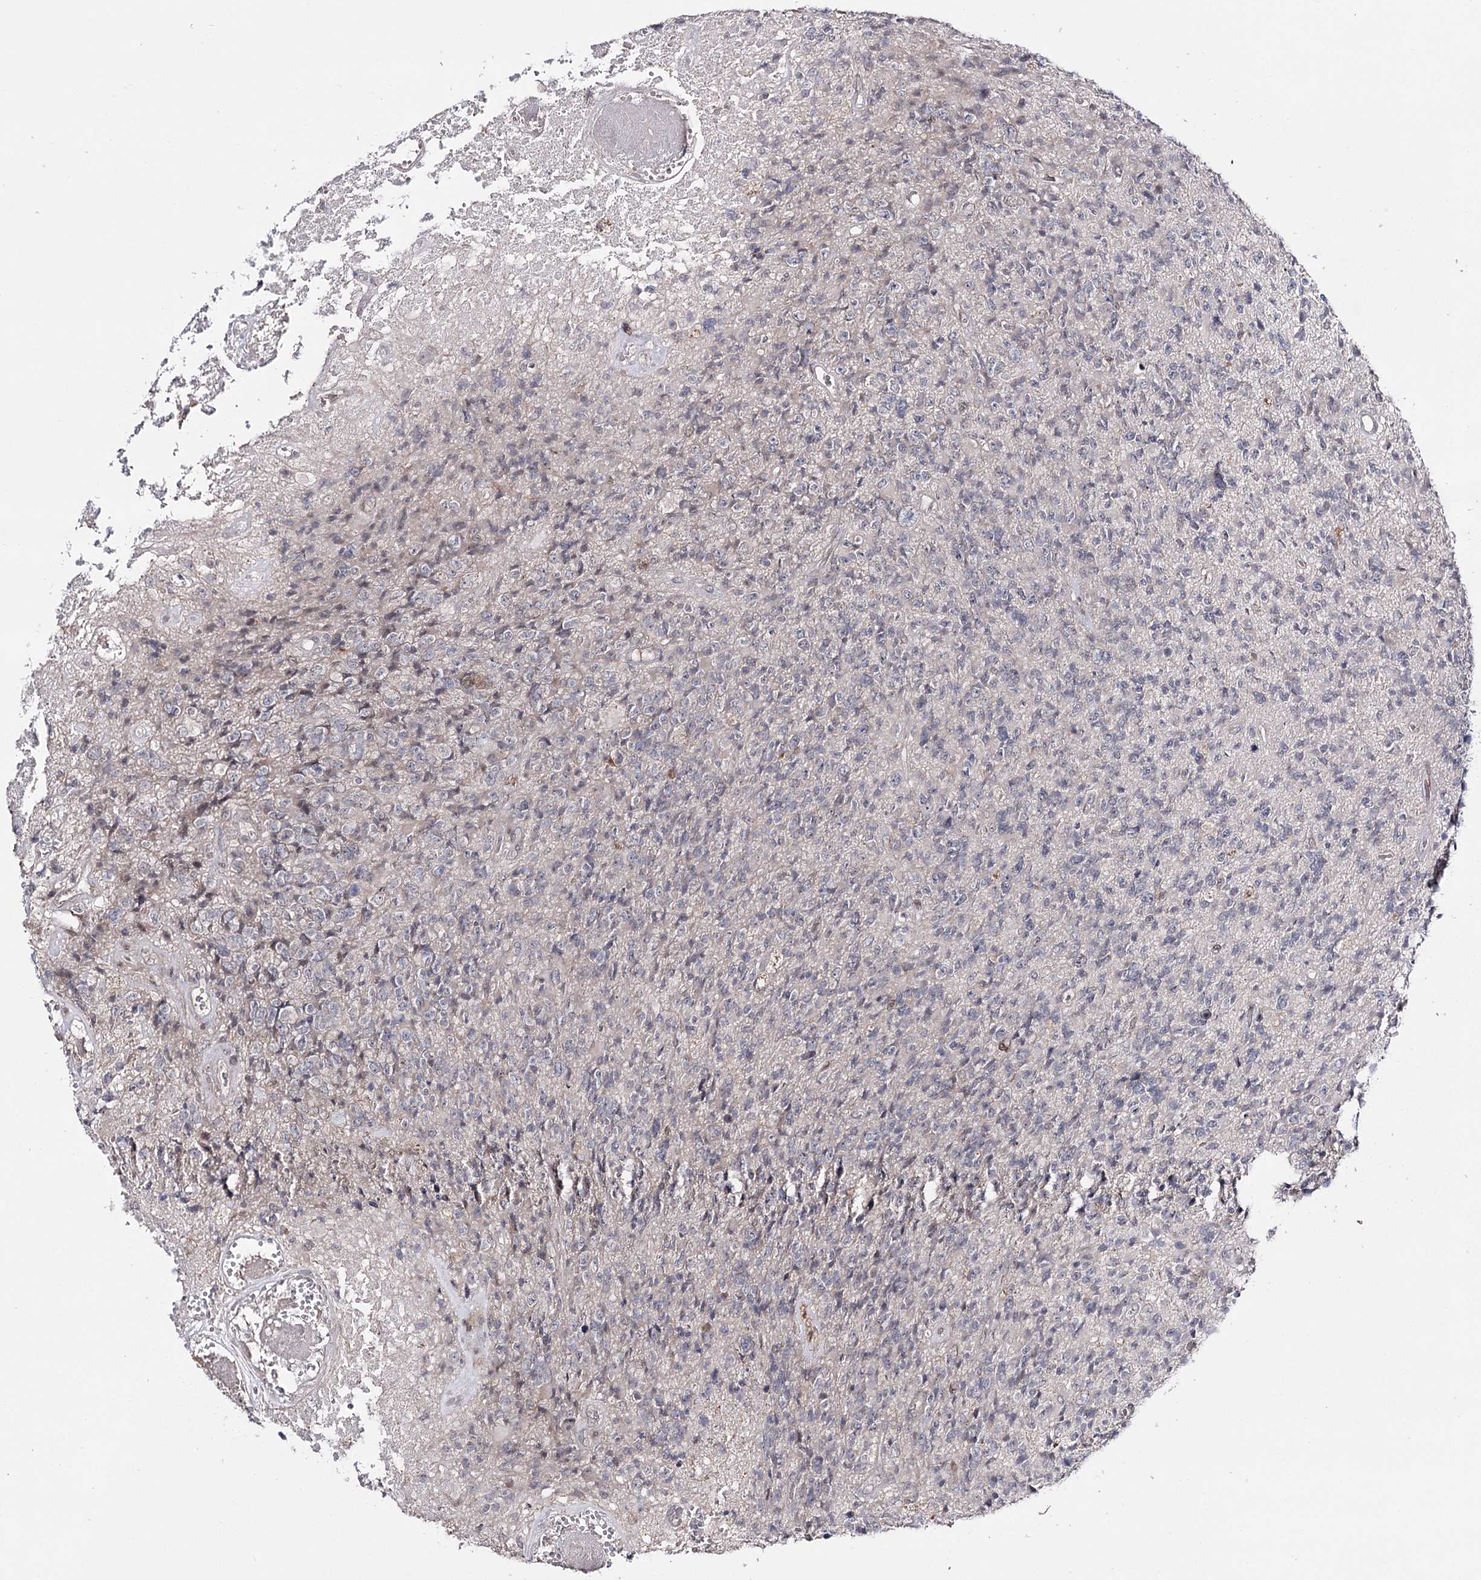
{"staining": {"intensity": "negative", "quantity": "none", "location": "none"}, "tissue": "glioma", "cell_type": "Tumor cells", "image_type": "cancer", "snomed": [{"axis": "morphology", "description": "Glioma, malignant, High grade"}, {"axis": "topography", "description": "Brain"}], "caption": "DAB (3,3'-diaminobenzidine) immunohistochemical staining of malignant glioma (high-grade) exhibits no significant positivity in tumor cells.", "gene": "HSD11B2", "patient": {"sex": "male", "age": 76}}